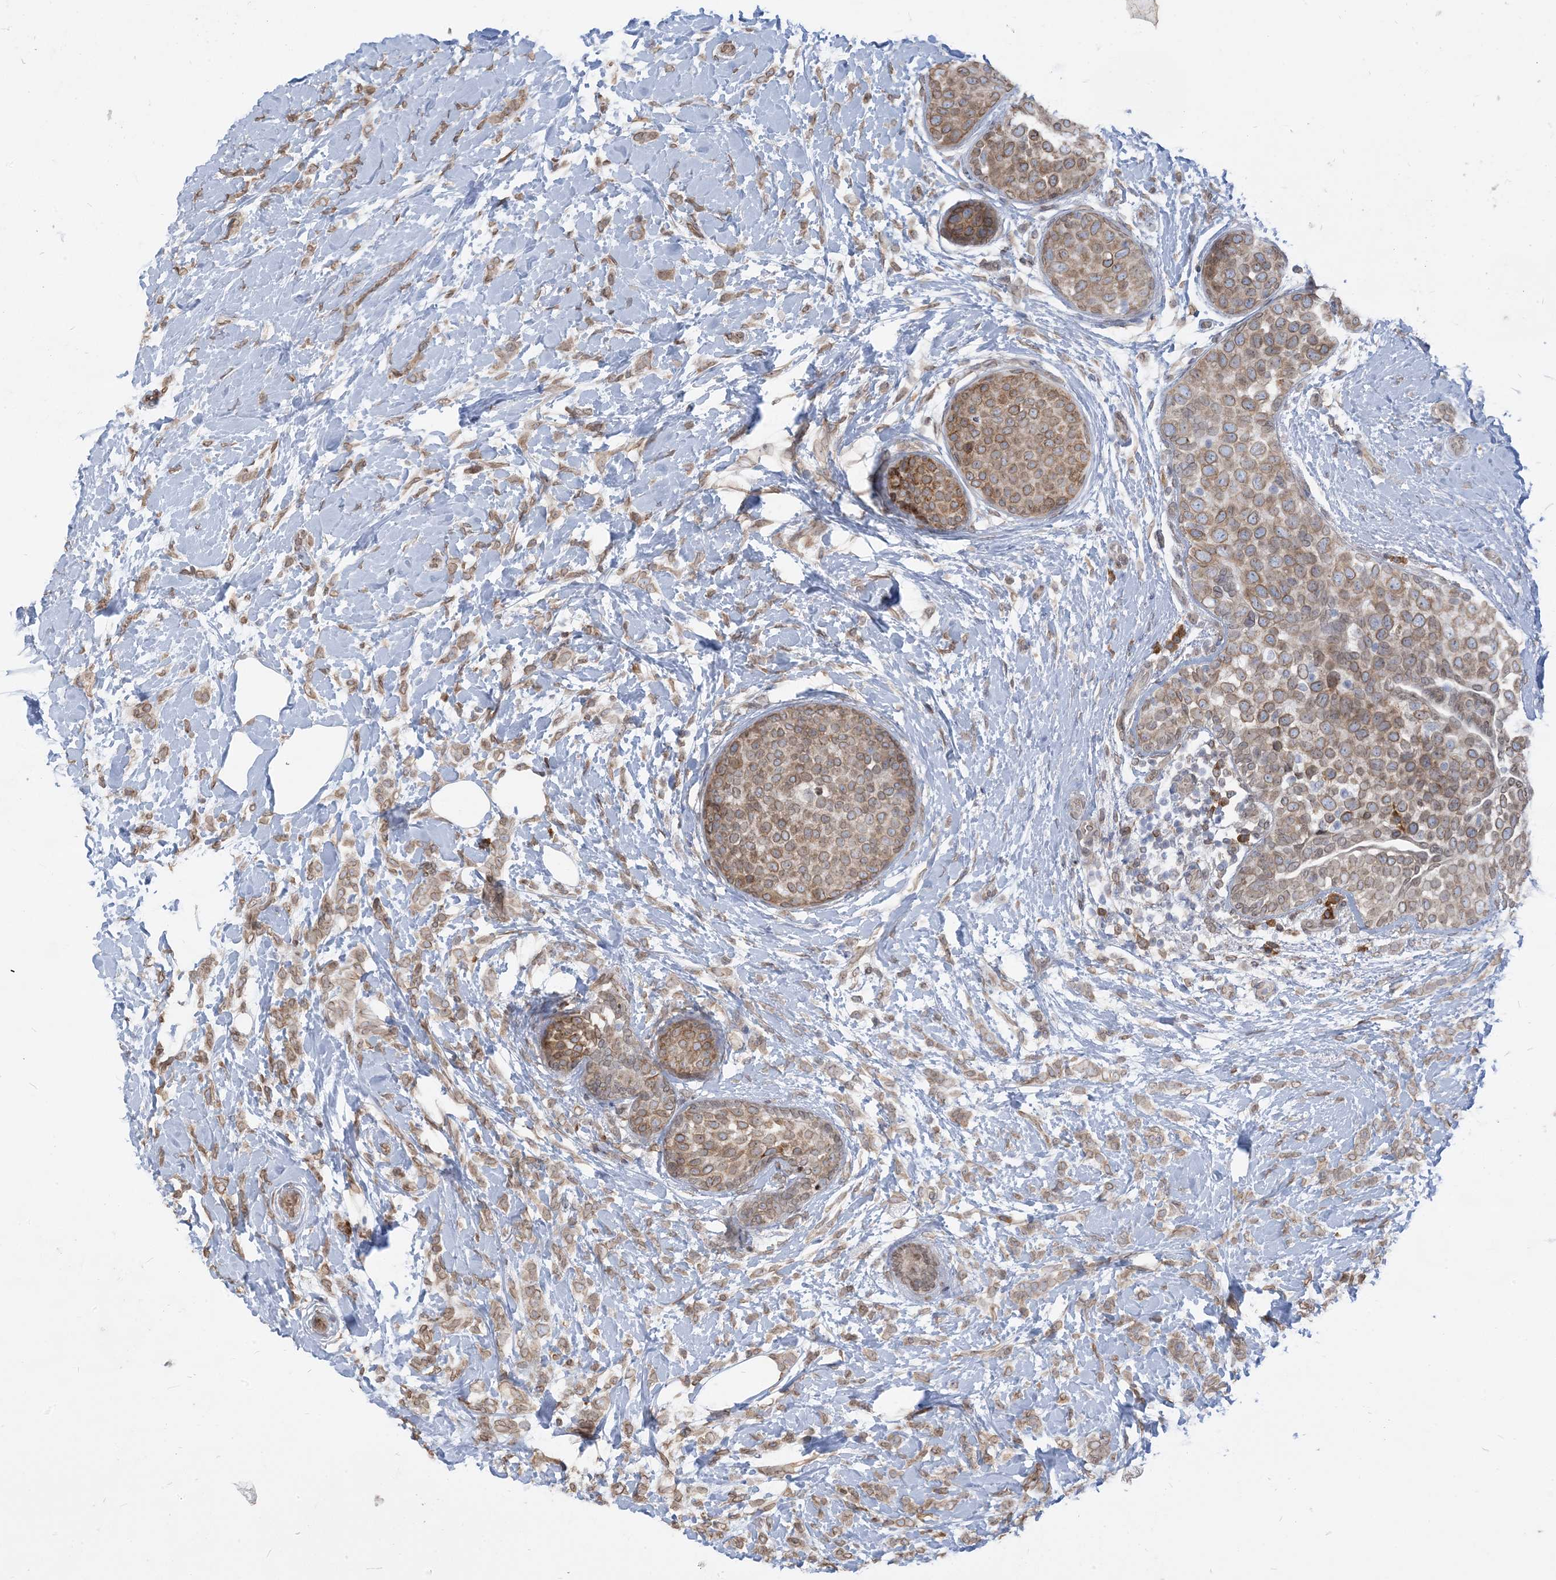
{"staining": {"intensity": "moderate", "quantity": ">75%", "location": "cytoplasmic/membranous,nuclear"}, "tissue": "breast cancer", "cell_type": "Tumor cells", "image_type": "cancer", "snomed": [{"axis": "morphology", "description": "Lobular carcinoma, in situ"}, {"axis": "morphology", "description": "Lobular carcinoma"}, {"axis": "topography", "description": "Breast"}], "caption": "An immunohistochemistry photomicrograph of neoplastic tissue is shown. Protein staining in brown labels moderate cytoplasmic/membranous and nuclear positivity in lobular carcinoma (breast) within tumor cells.", "gene": "WWP1", "patient": {"sex": "female", "age": 41}}